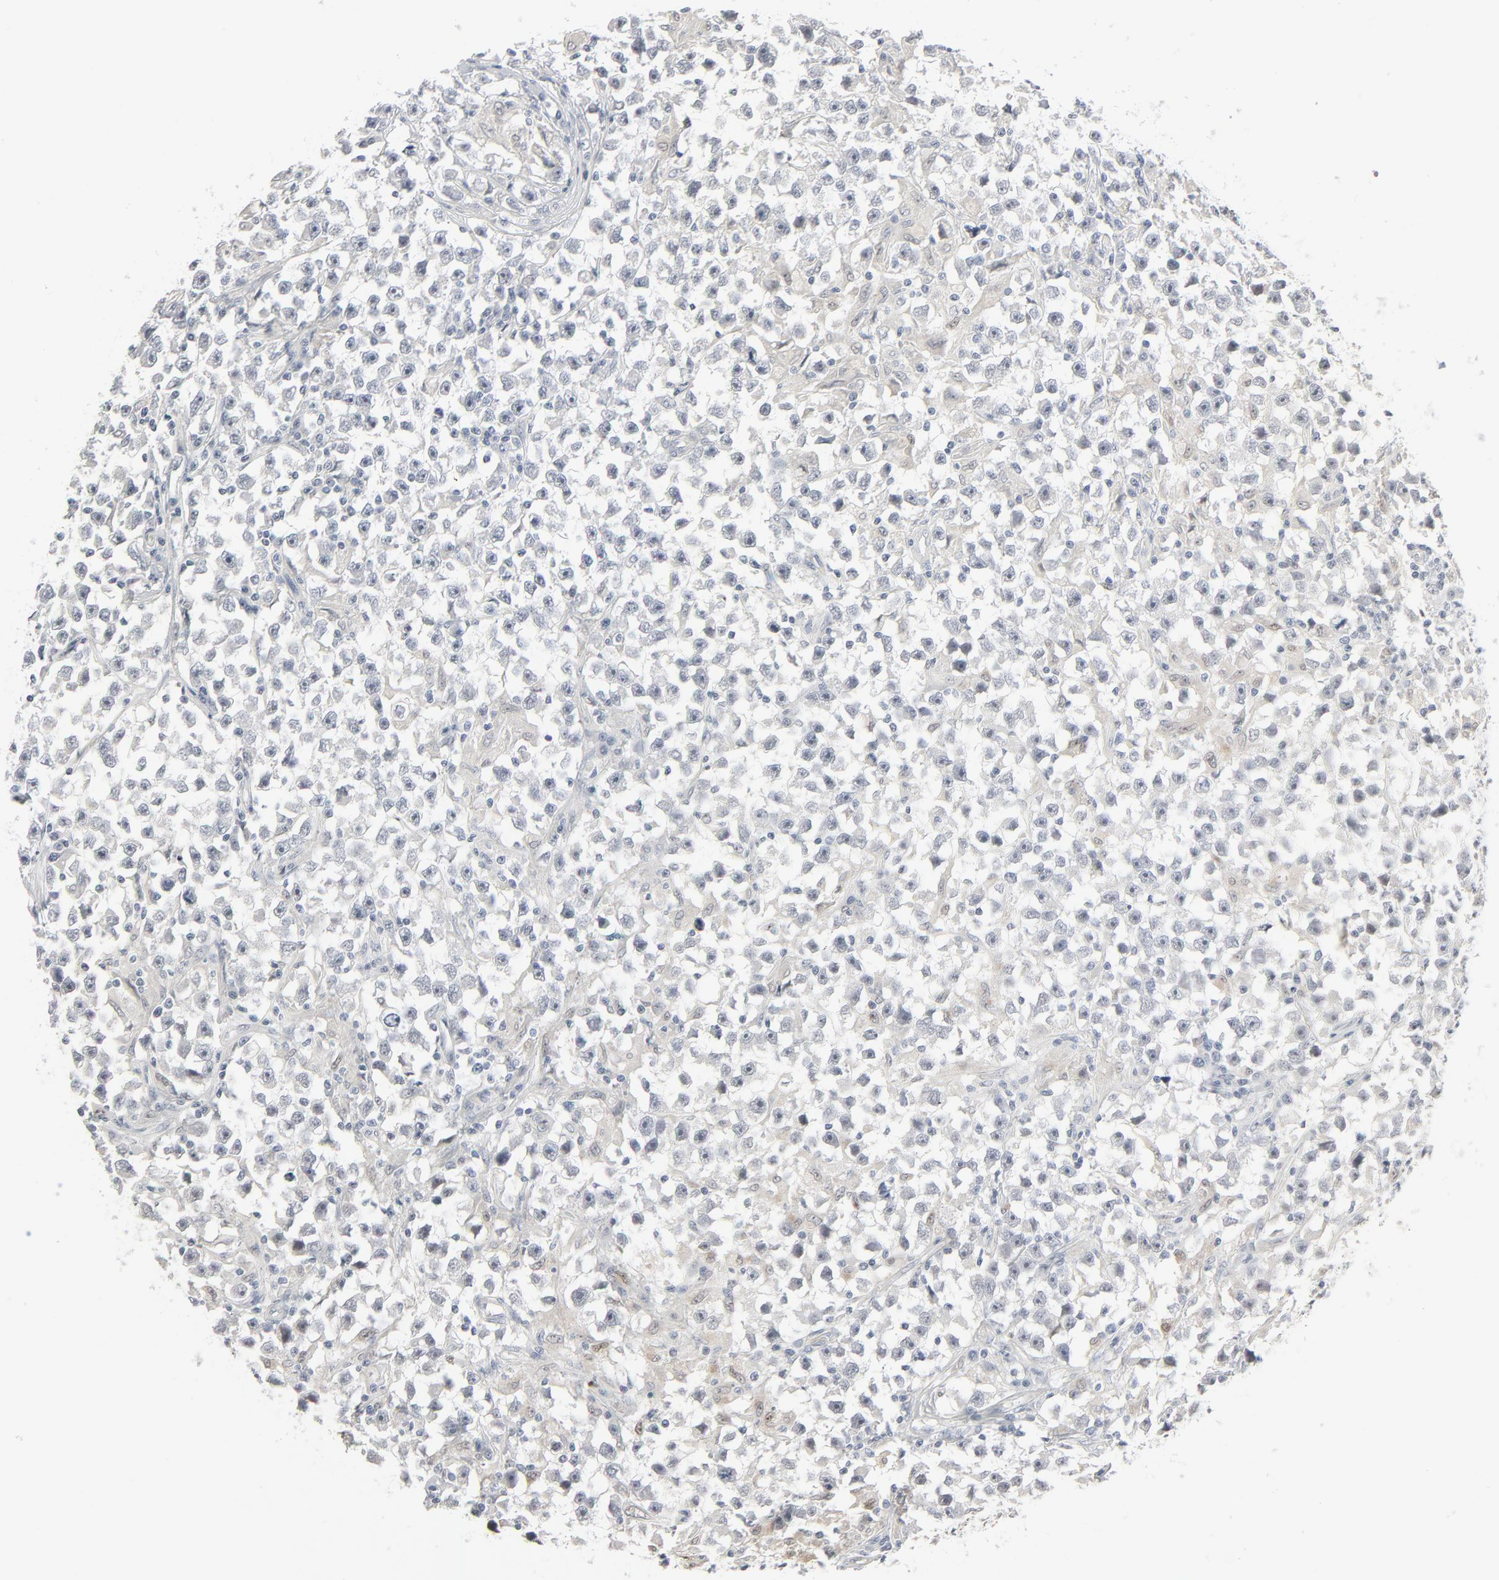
{"staining": {"intensity": "negative", "quantity": "none", "location": "none"}, "tissue": "testis cancer", "cell_type": "Tumor cells", "image_type": "cancer", "snomed": [{"axis": "morphology", "description": "Seminoma, NOS"}, {"axis": "topography", "description": "Testis"}], "caption": "Tumor cells are negative for protein expression in human testis seminoma.", "gene": "MITF", "patient": {"sex": "male", "age": 39}}